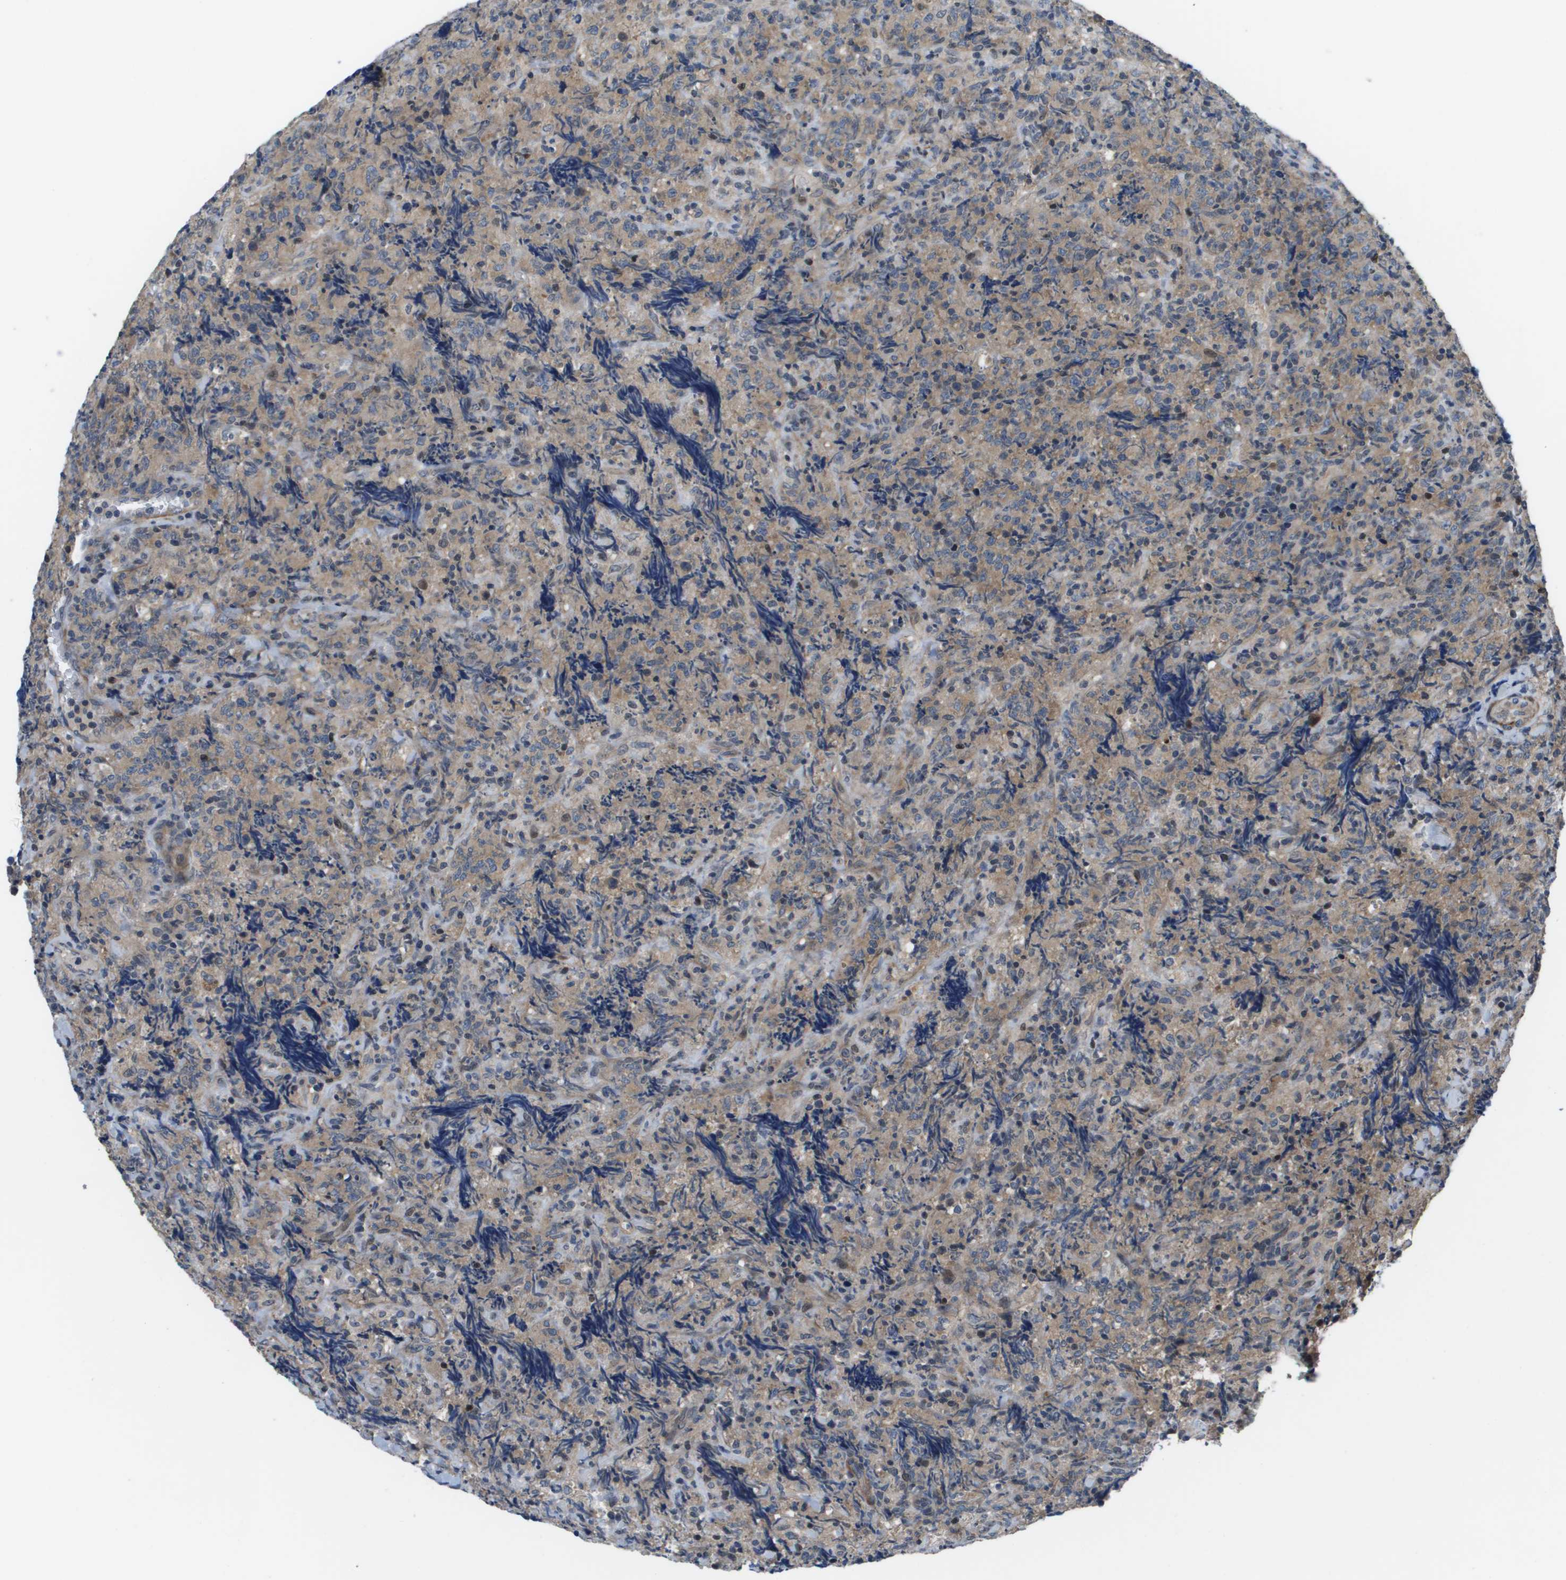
{"staining": {"intensity": "weak", "quantity": ">75%", "location": "cytoplasmic/membranous"}, "tissue": "lymphoma", "cell_type": "Tumor cells", "image_type": "cancer", "snomed": [{"axis": "morphology", "description": "Malignant lymphoma, non-Hodgkin's type, High grade"}, {"axis": "topography", "description": "Tonsil"}], "caption": "Immunohistochemical staining of human high-grade malignant lymphoma, non-Hodgkin's type reveals low levels of weak cytoplasmic/membranous protein positivity in approximately >75% of tumor cells.", "gene": "ENPP5", "patient": {"sex": "female", "age": 36}}